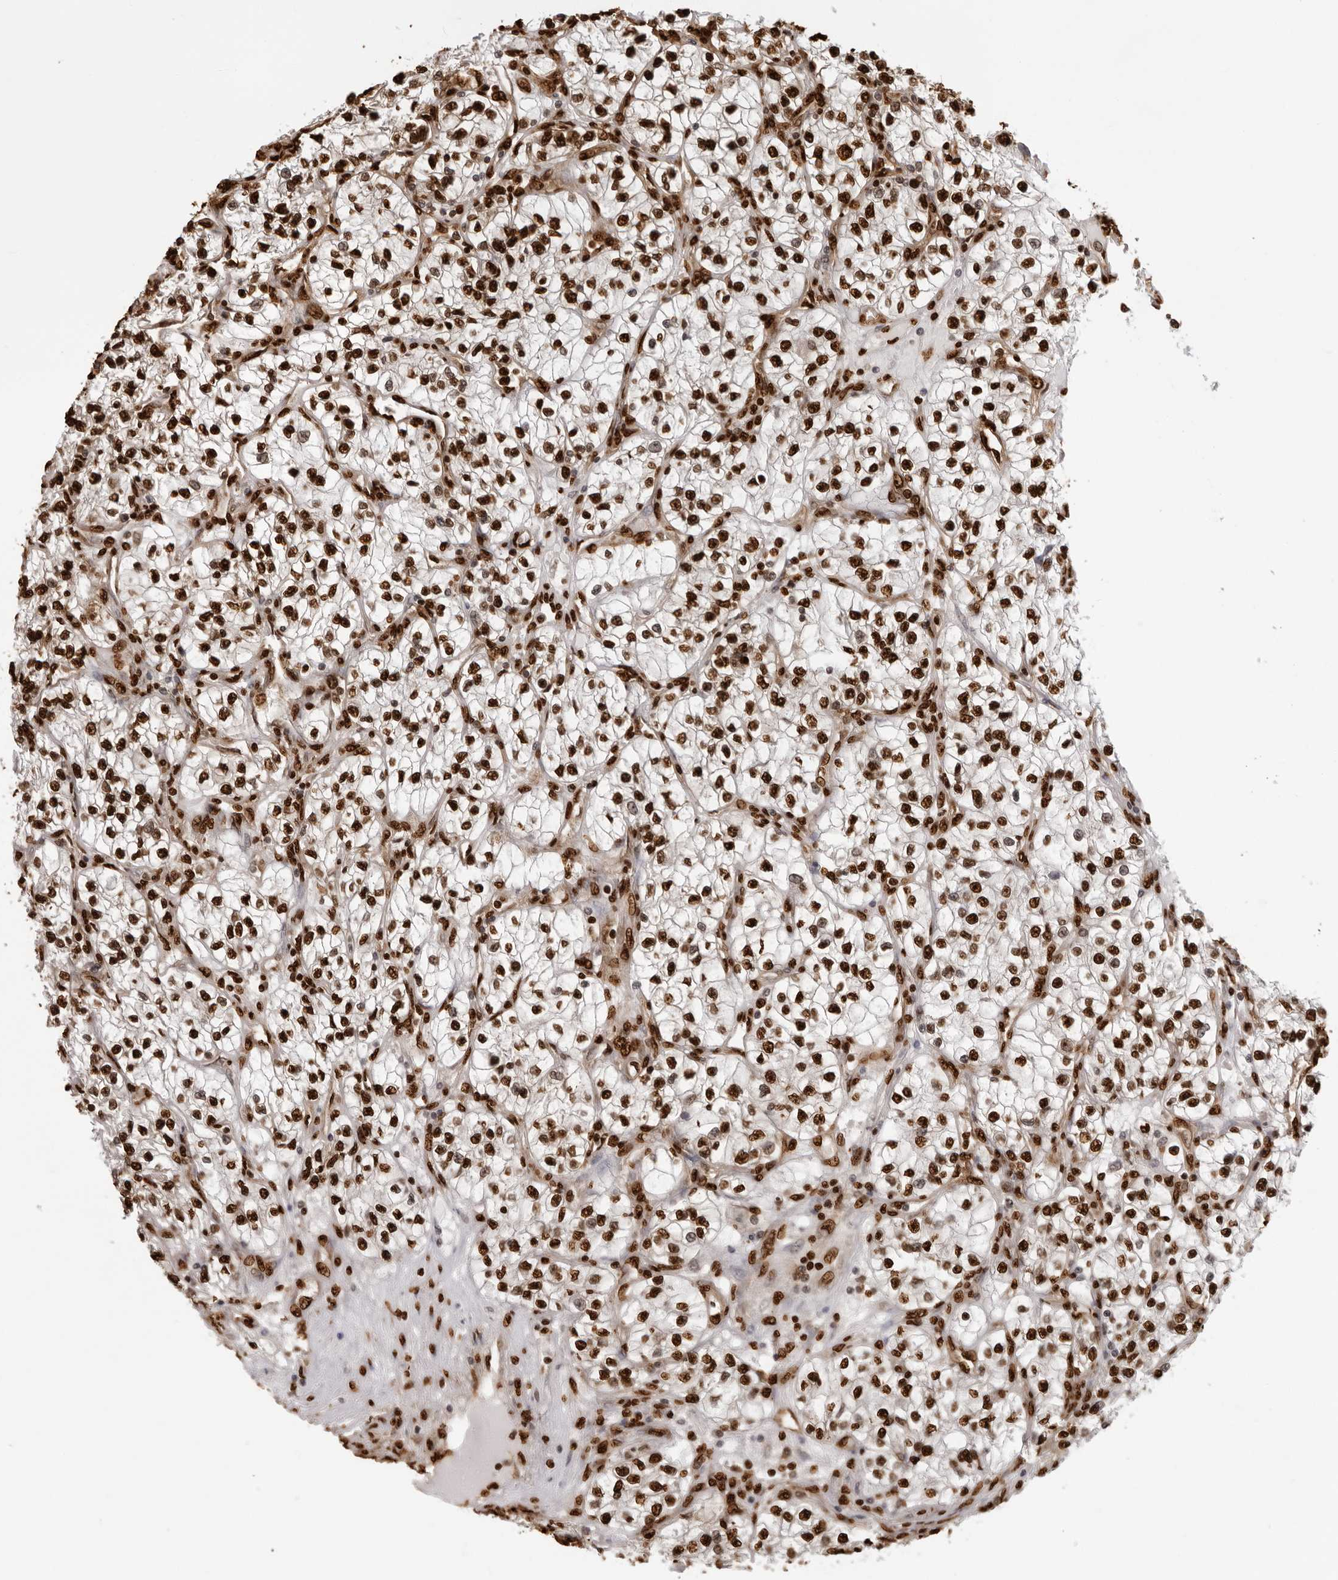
{"staining": {"intensity": "strong", "quantity": ">75%", "location": "nuclear"}, "tissue": "renal cancer", "cell_type": "Tumor cells", "image_type": "cancer", "snomed": [{"axis": "morphology", "description": "Adenocarcinoma, NOS"}, {"axis": "topography", "description": "Kidney"}], "caption": "The photomicrograph displays immunohistochemical staining of adenocarcinoma (renal). There is strong nuclear expression is identified in approximately >75% of tumor cells.", "gene": "ZFP91", "patient": {"sex": "female", "age": 57}}